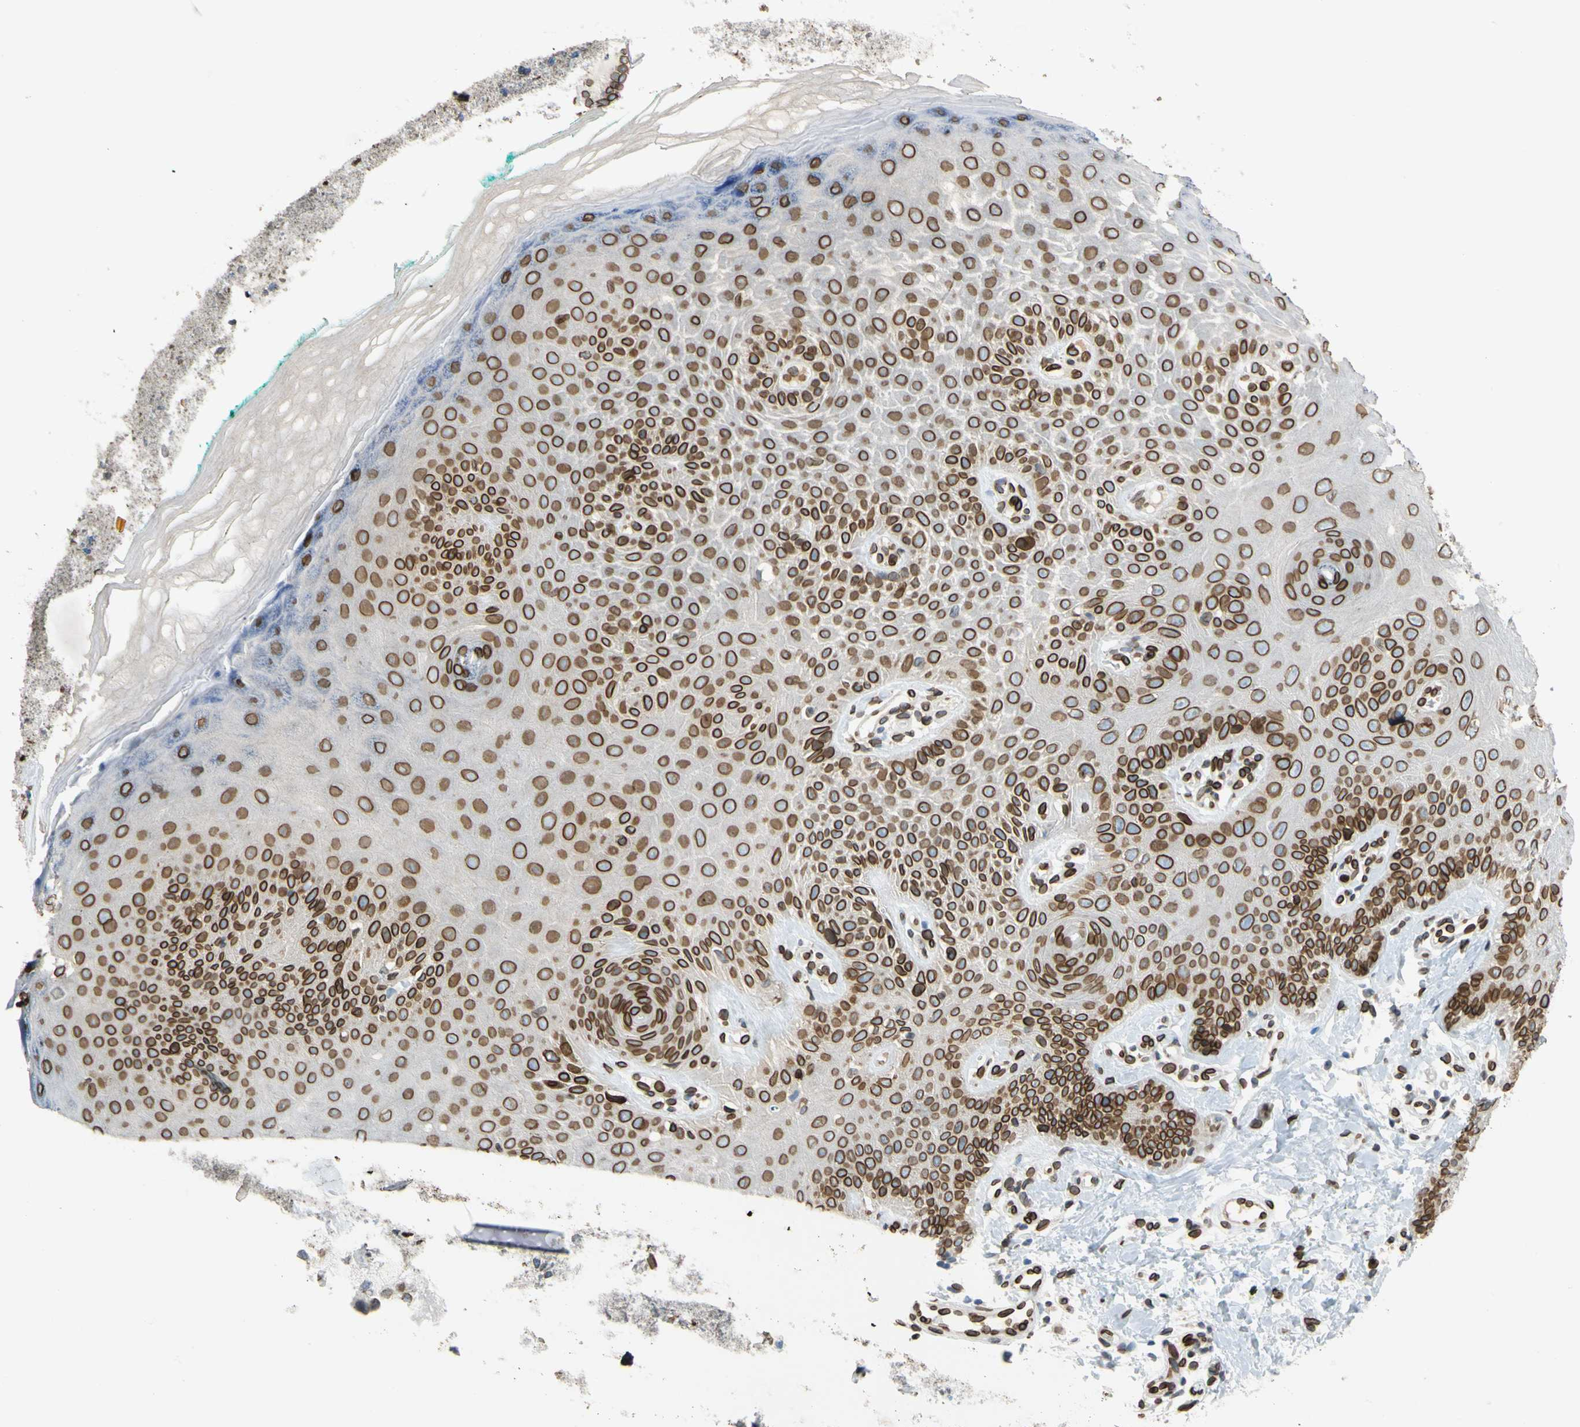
{"staining": {"intensity": "moderate", "quantity": ">75%", "location": "cytoplasmic/membranous,nuclear"}, "tissue": "skin", "cell_type": "Fibroblasts", "image_type": "normal", "snomed": [{"axis": "morphology", "description": "Normal tissue, NOS"}, {"axis": "topography", "description": "Skin"}], "caption": "IHC micrograph of normal human skin stained for a protein (brown), which displays medium levels of moderate cytoplasmic/membranous,nuclear positivity in approximately >75% of fibroblasts.", "gene": "SUN1", "patient": {"sex": "male", "age": 26}}